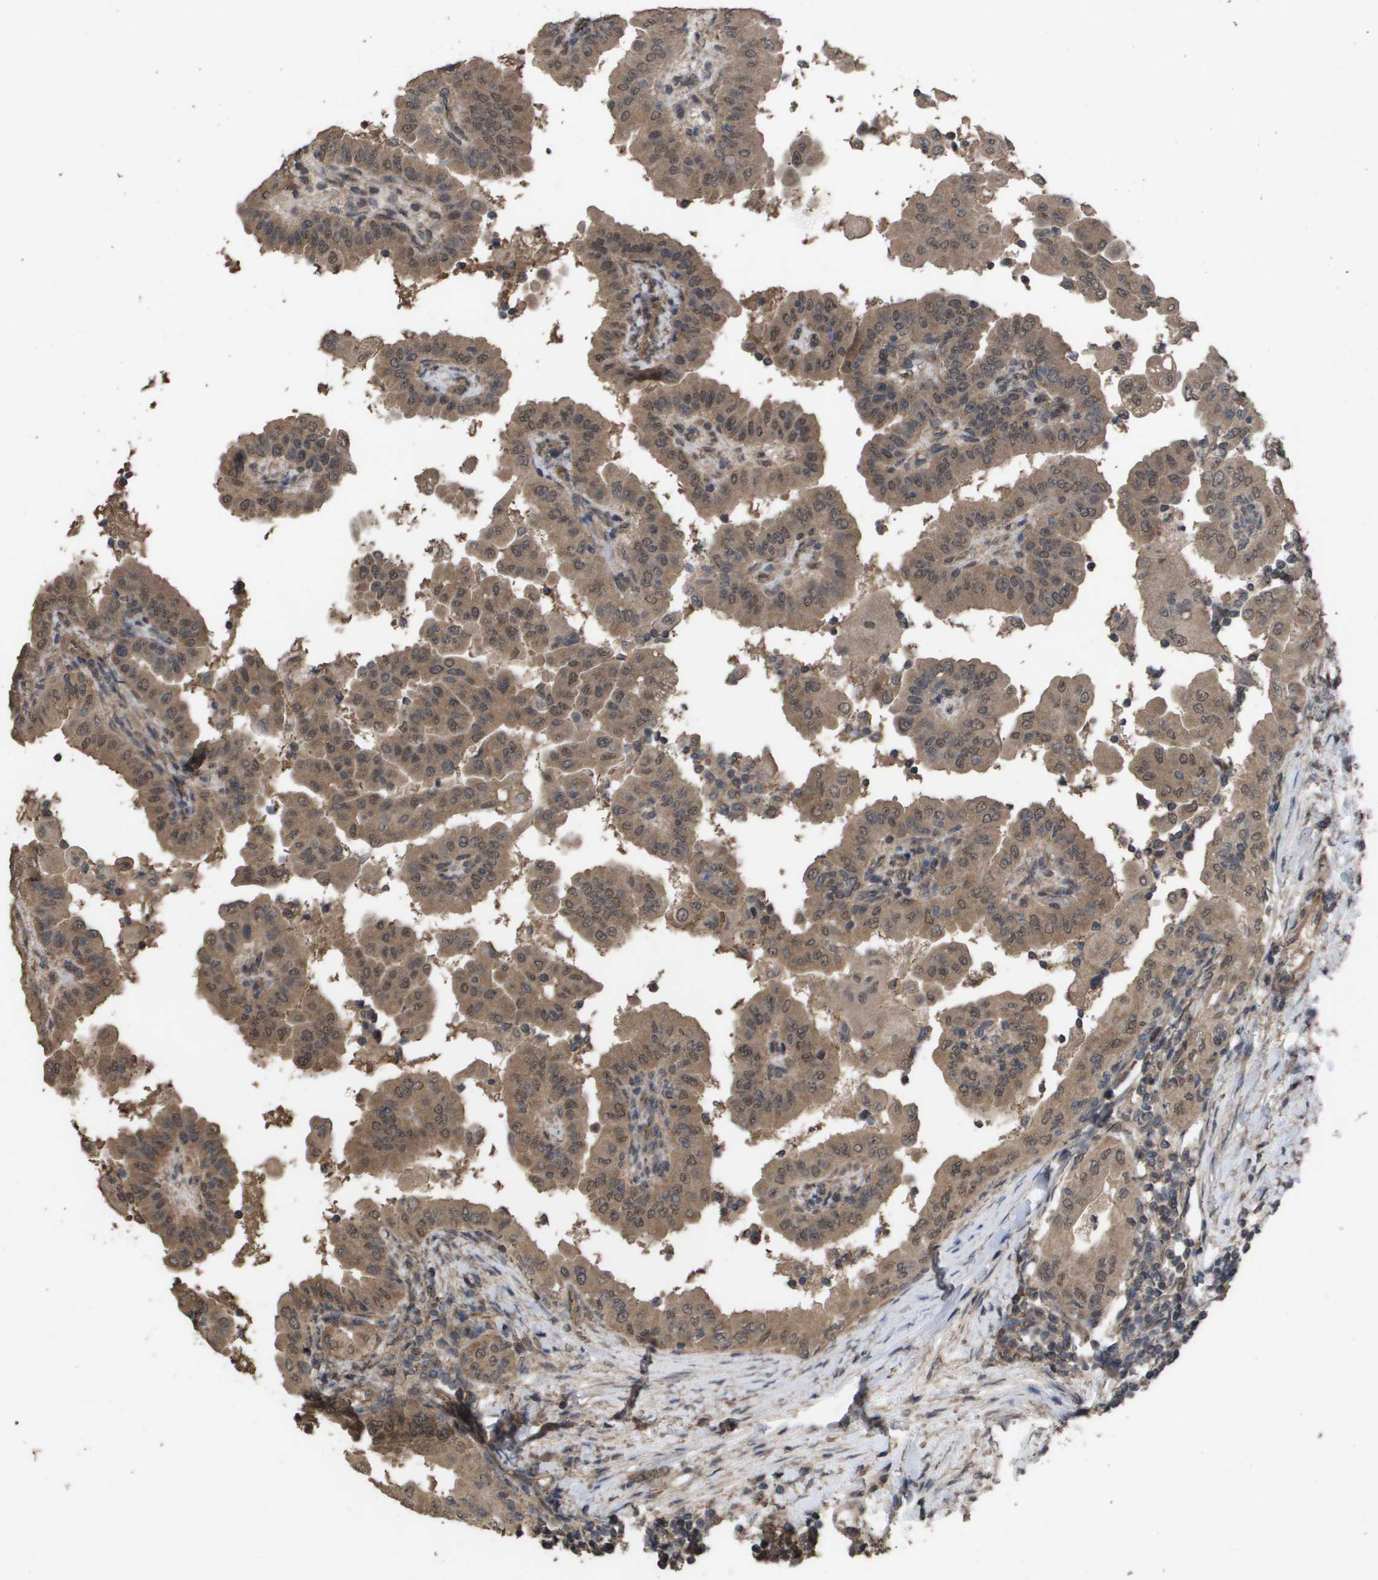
{"staining": {"intensity": "moderate", "quantity": ">75%", "location": "cytoplasmic/membranous"}, "tissue": "thyroid cancer", "cell_type": "Tumor cells", "image_type": "cancer", "snomed": [{"axis": "morphology", "description": "Papillary adenocarcinoma, NOS"}, {"axis": "topography", "description": "Thyroid gland"}], "caption": "Immunohistochemistry (IHC) staining of thyroid cancer, which exhibits medium levels of moderate cytoplasmic/membranous staining in about >75% of tumor cells indicating moderate cytoplasmic/membranous protein staining. The staining was performed using DAB (3,3'-diaminobenzidine) (brown) for protein detection and nuclei were counterstained in hematoxylin (blue).", "gene": "CUL5", "patient": {"sex": "male", "age": 33}}